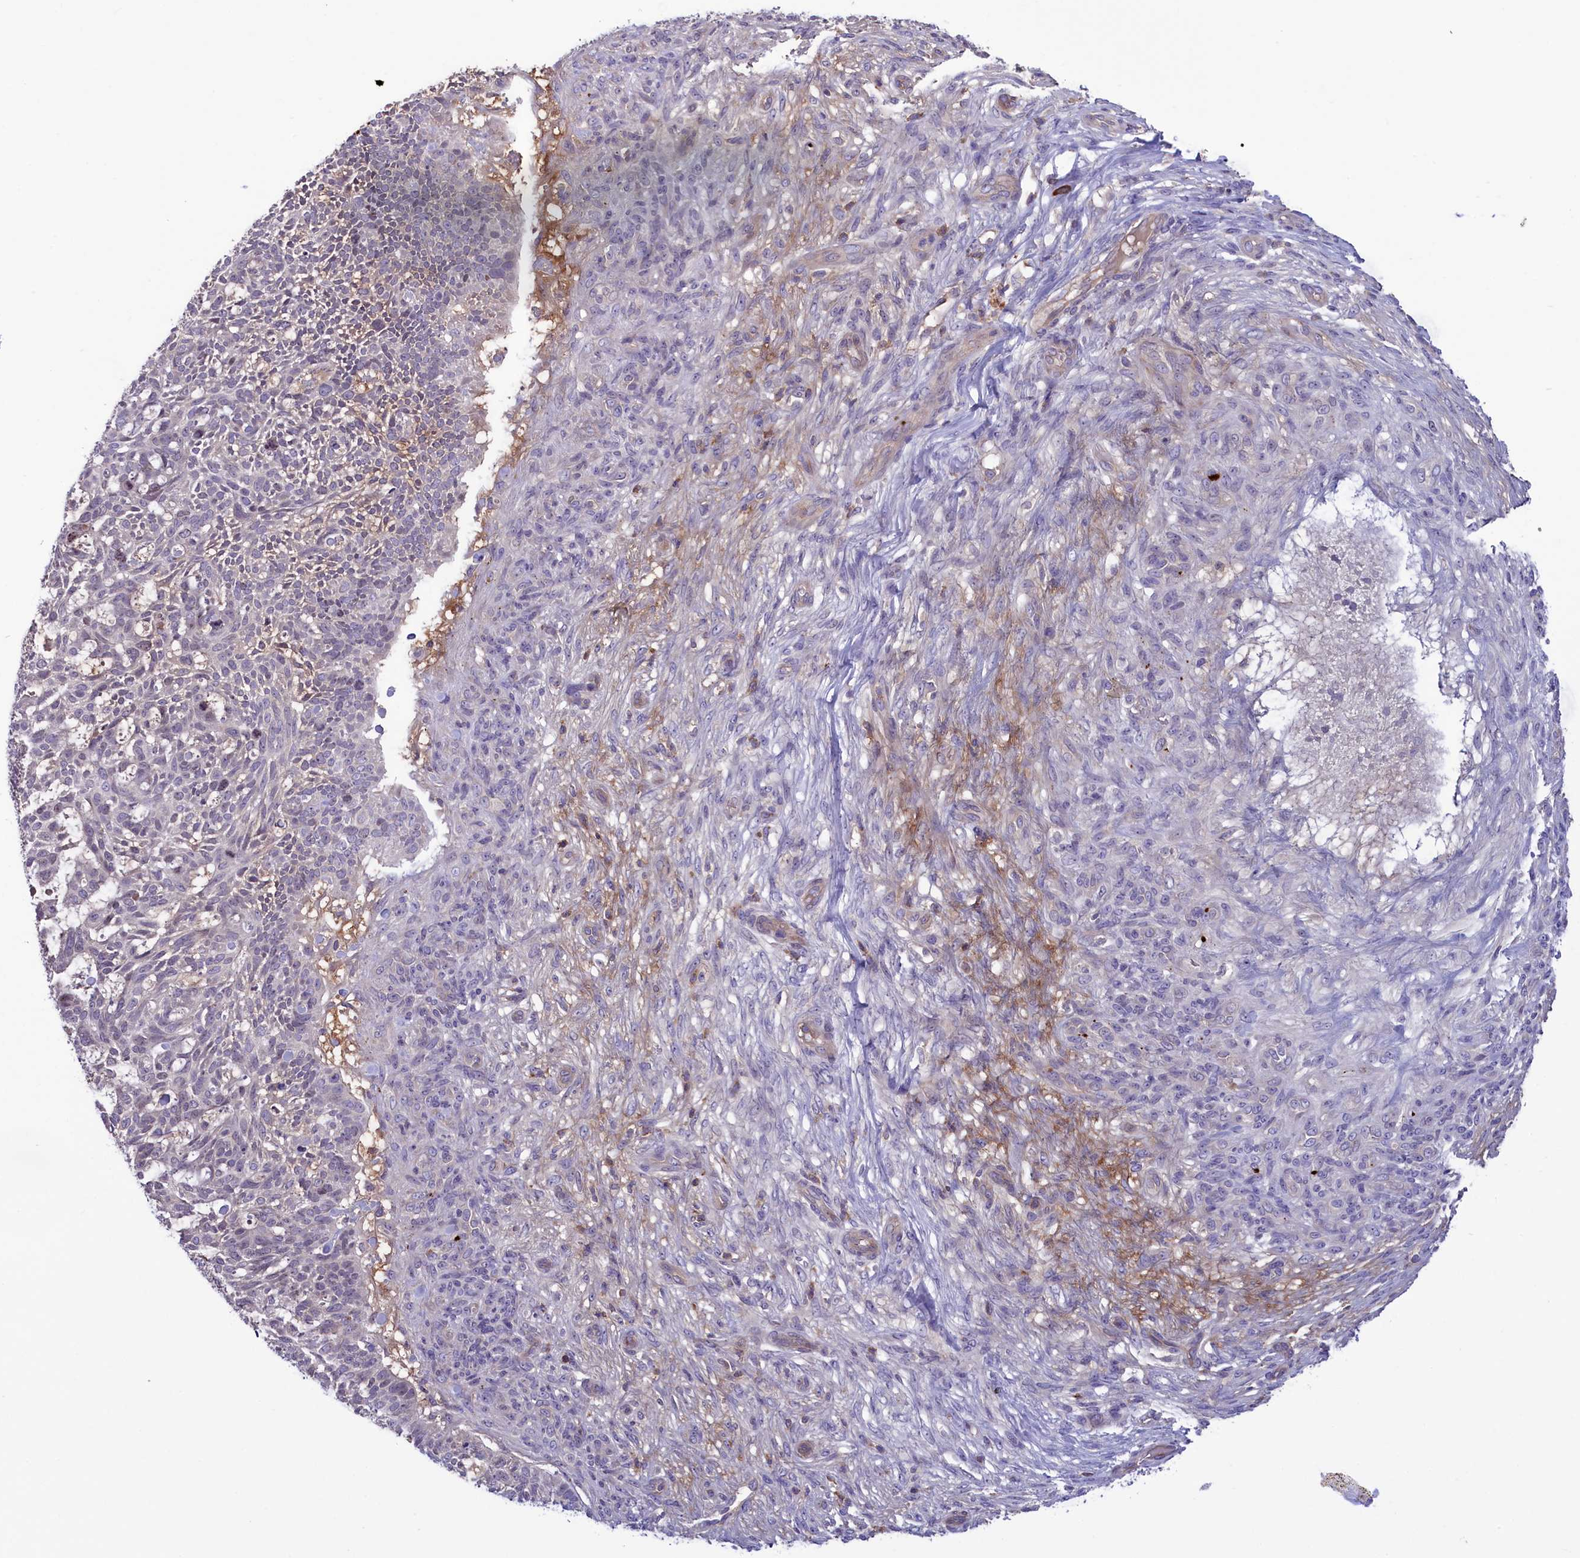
{"staining": {"intensity": "negative", "quantity": "none", "location": "none"}, "tissue": "skin cancer", "cell_type": "Tumor cells", "image_type": "cancer", "snomed": [{"axis": "morphology", "description": "Basal cell carcinoma"}, {"axis": "topography", "description": "Skin"}], "caption": "Skin basal cell carcinoma was stained to show a protein in brown. There is no significant positivity in tumor cells.", "gene": "HEATR3", "patient": {"sex": "male", "age": 88}}